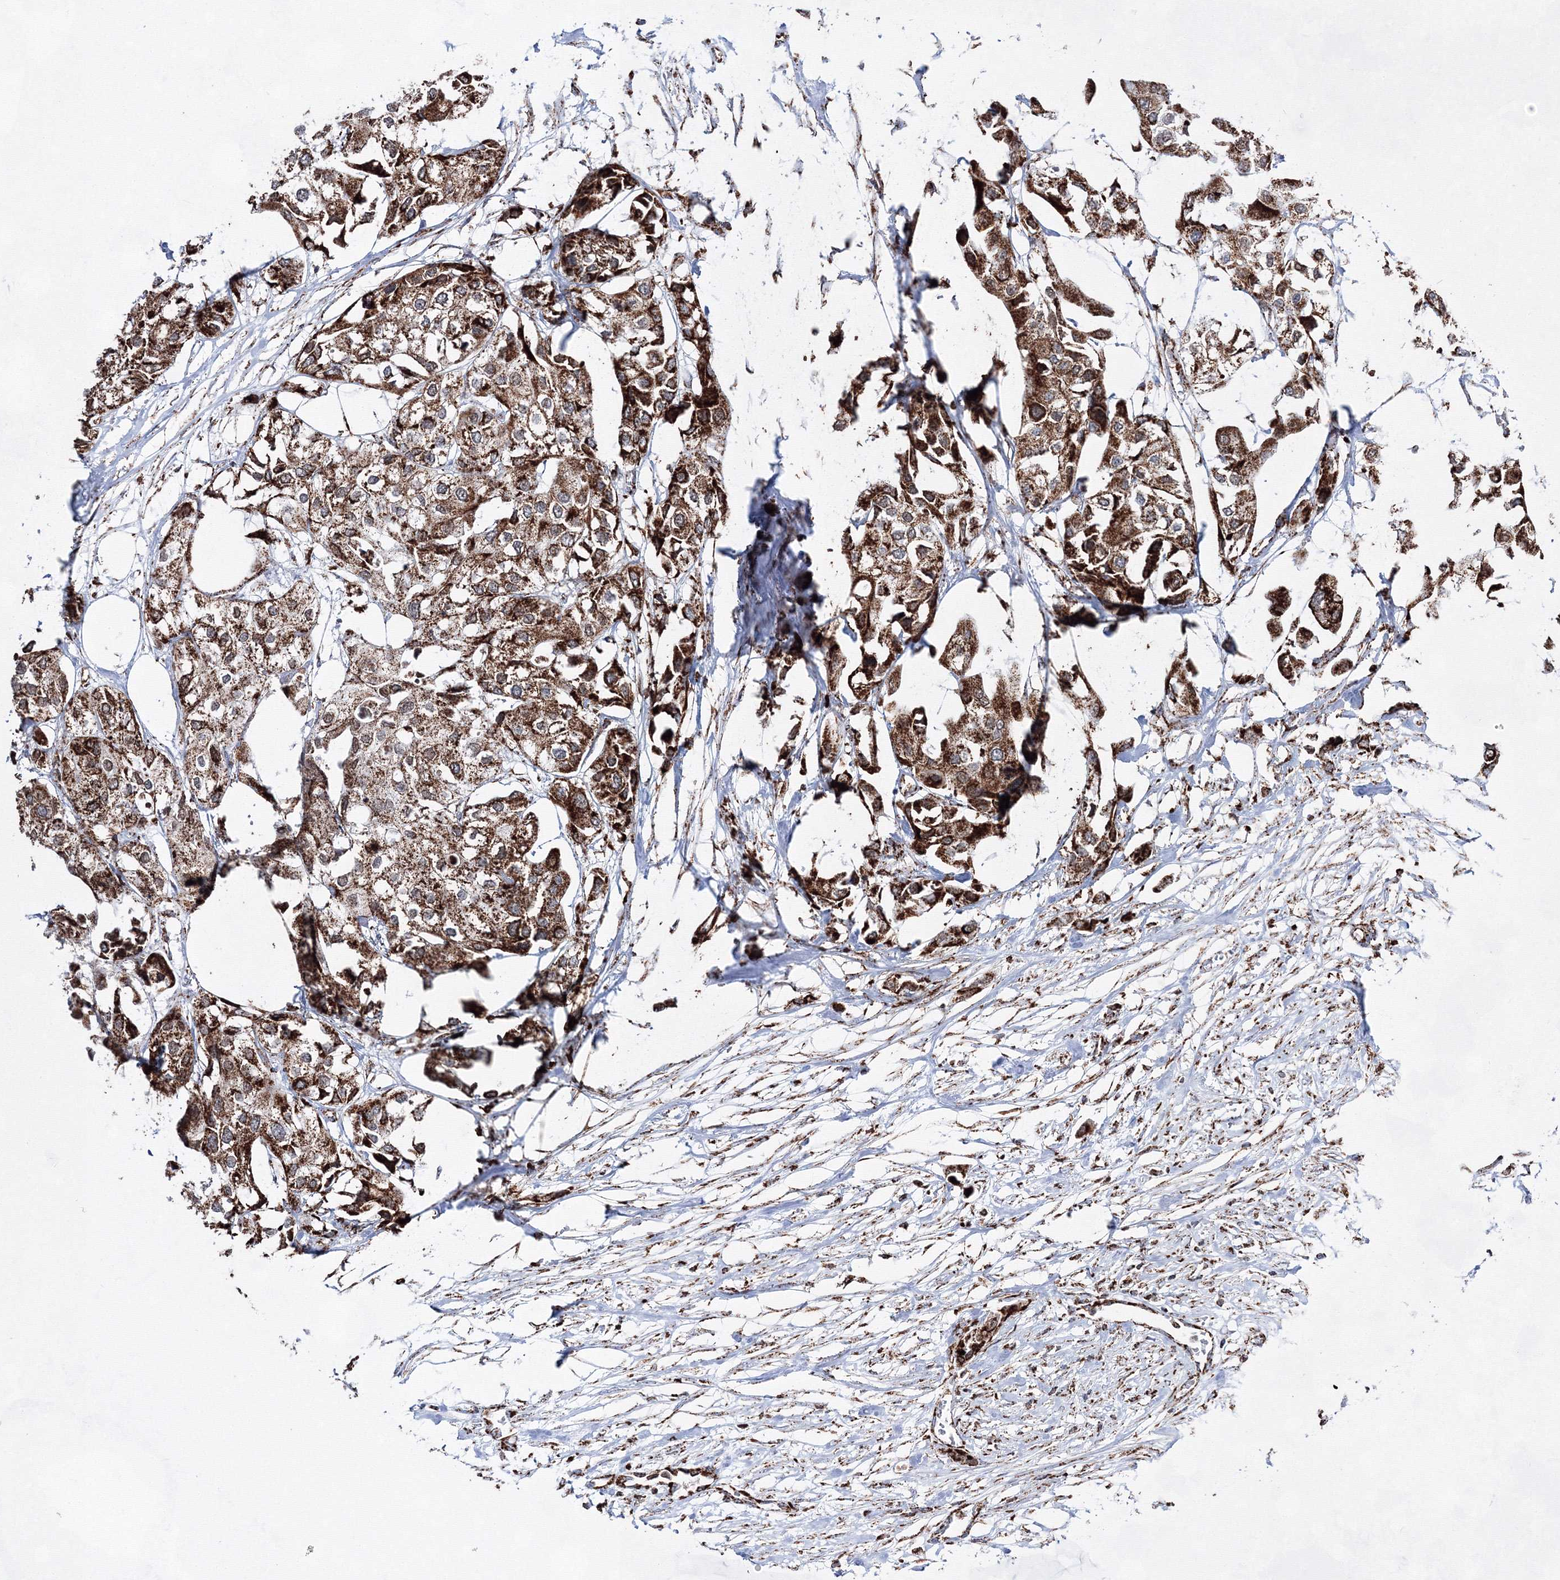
{"staining": {"intensity": "moderate", "quantity": ">75%", "location": "cytoplasmic/membranous"}, "tissue": "urothelial cancer", "cell_type": "Tumor cells", "image_type": "cancer", "snomed": [{"axis": "morphology", "description": "Urothelial carcinoma, High grade"}, {"axis": "topography", "description": "Urinary bladder"}], "caption": "A micrograph showing moderate cytoplasmic/membranous positivity in about >75% of tumor cells in urothelial cancer, as visualized by brown immunohistochemical staining.", "gene": "HADHB", "patient": {"sex": "male", "age": 64}}